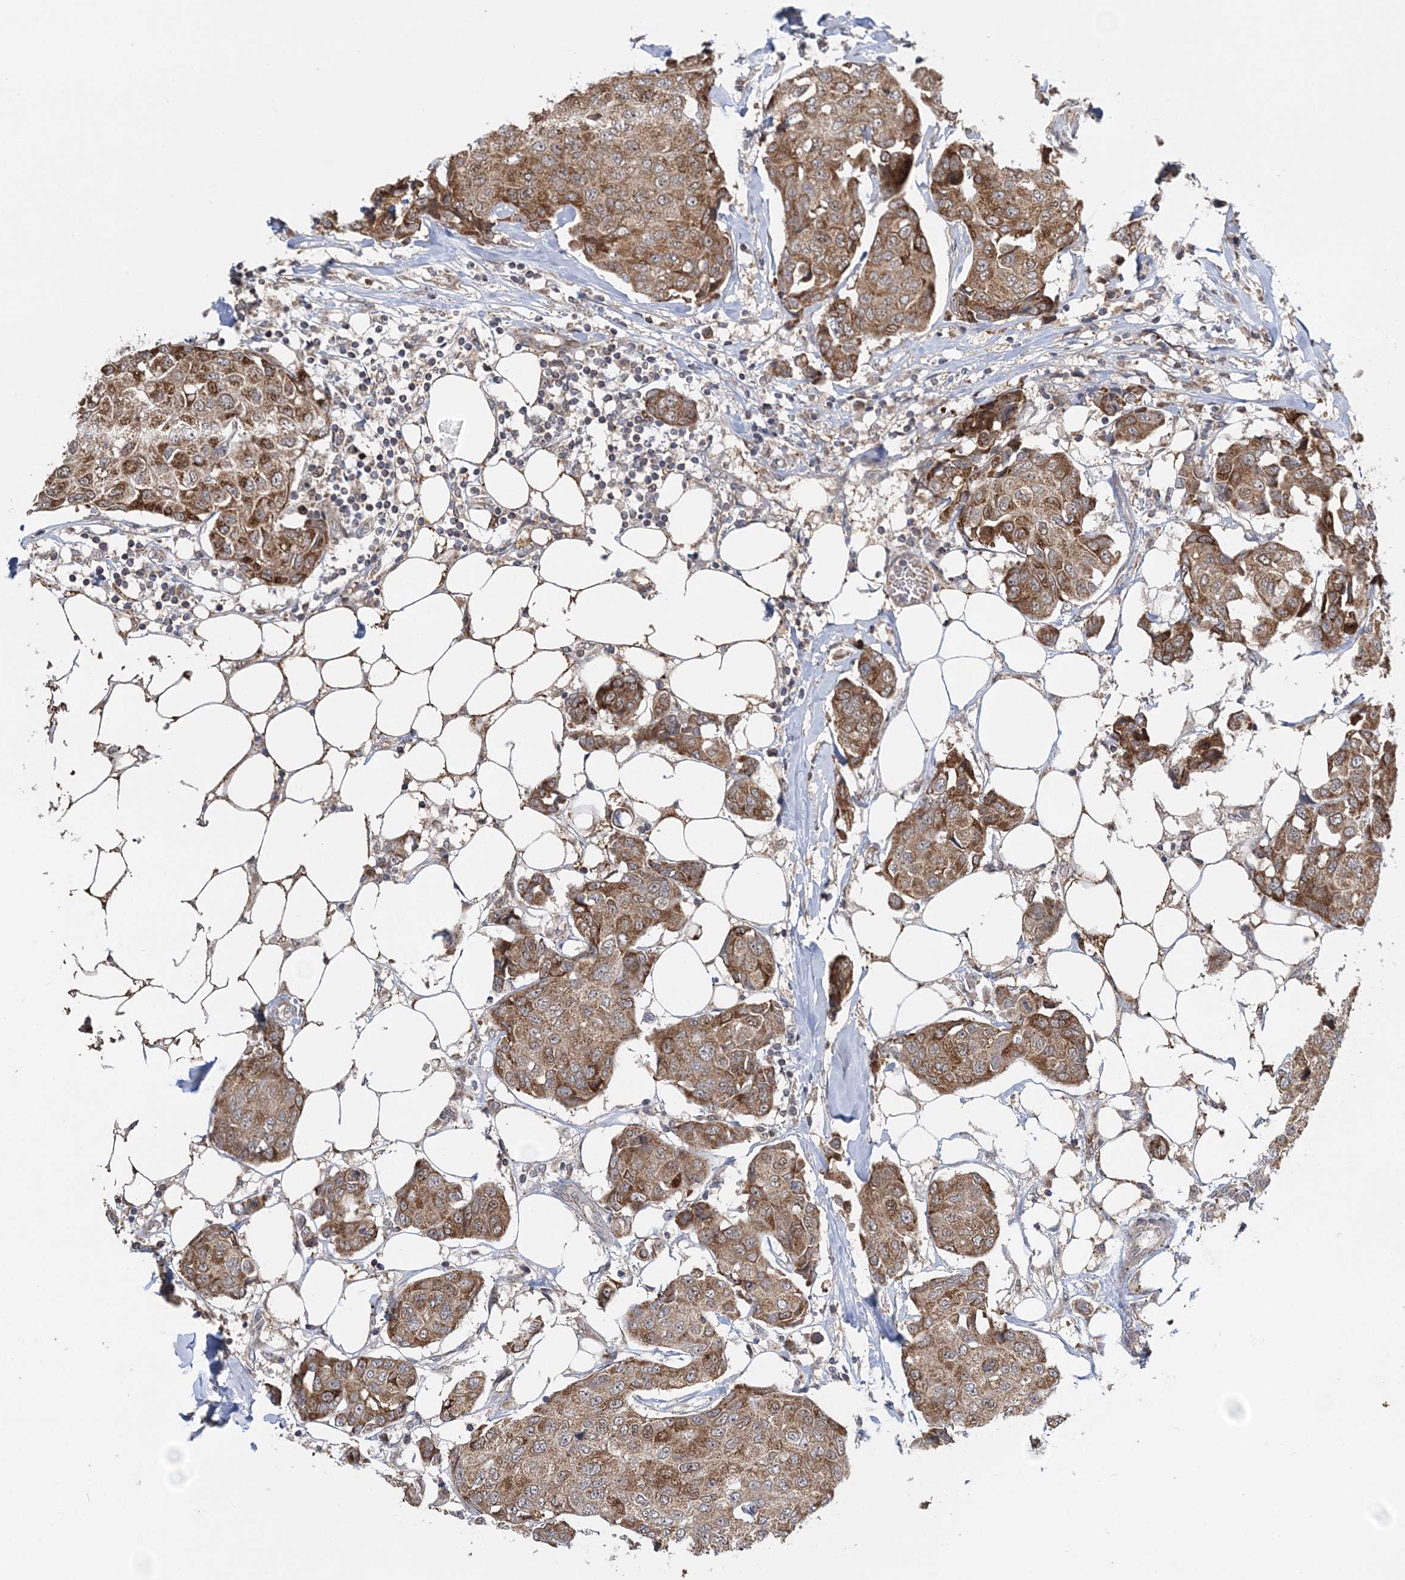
{"staining": {"intensity": "moderate", "quantity": ">75%", "location": "cytoplasmic/membranous,nuclear"}, "tissue": "breast cancer", "cell_type": "Tumor cells", "image_type": "cancer", "snomed": [{"axis": "morphology", "description": "Duct carcinoma"}, {"axis": "topography", "description": "Breast"}], "caption": "A medium amount of moderate cytoplasmic/membranous and nuclear staining is appreciated in about >75% of tumor cells in breast cancer tissue.", "gene": "KIF4A", "patient": {"sex": "female", "age": 80}}